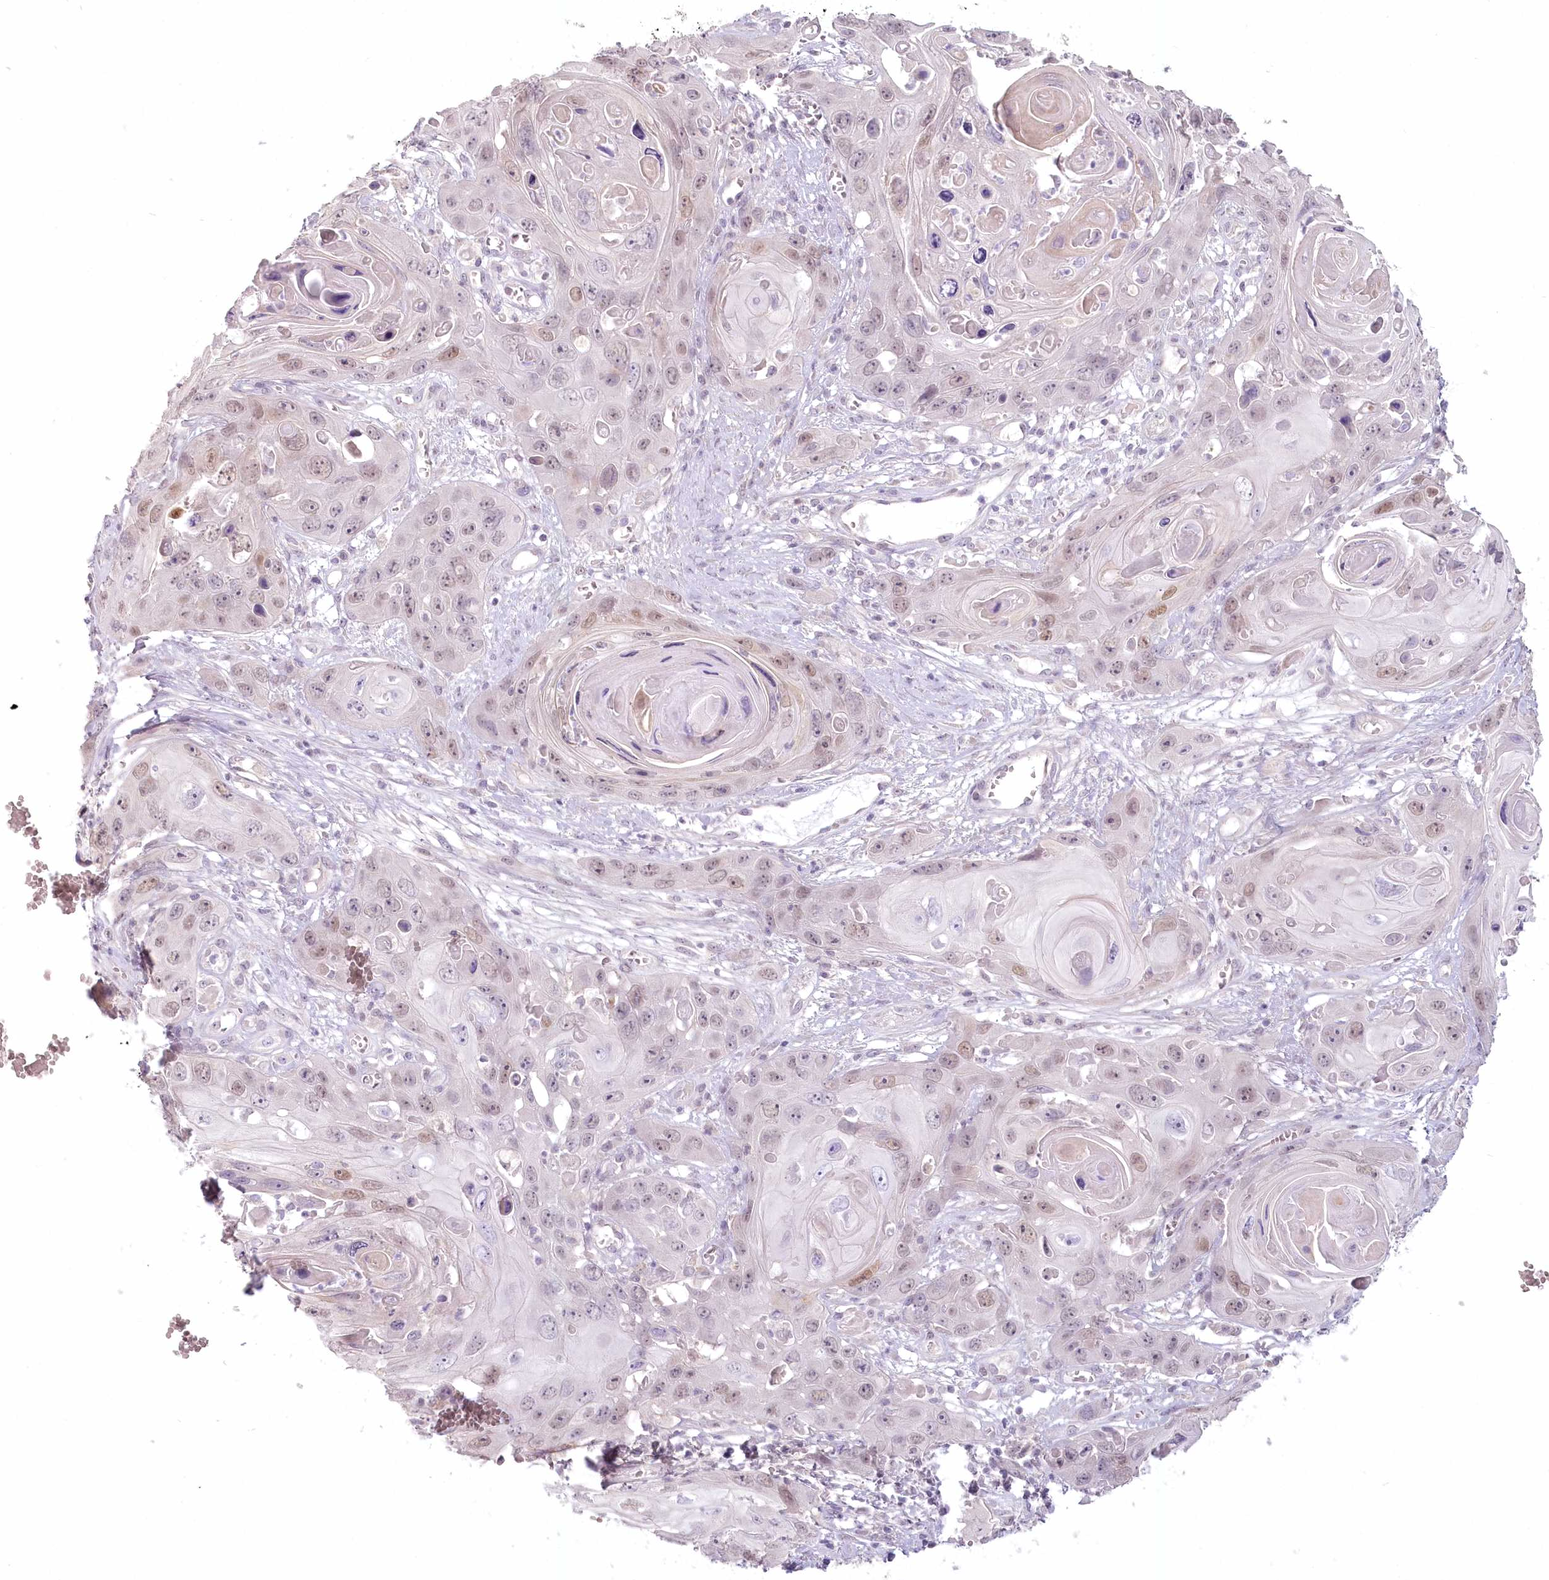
{"staining": {"intensity": "weak", "quantity": "25%-75%", "location": "nuclear"}, "tissue": "skin cancer", "cell_type": "Tumor cells", "image_type": "cancer", "snomed": [{"axis": "morphology", "description": "Squamous cell carcinoma, NOS"}, {"axis": "topography", "description": "Skin"}], "caption": "This is an image of IHC staining of skin cancer, which shows weak staining in the nuclear of tumor cells.", "gene": "USP11", "patient": {"sex": "male", "age": 55}}